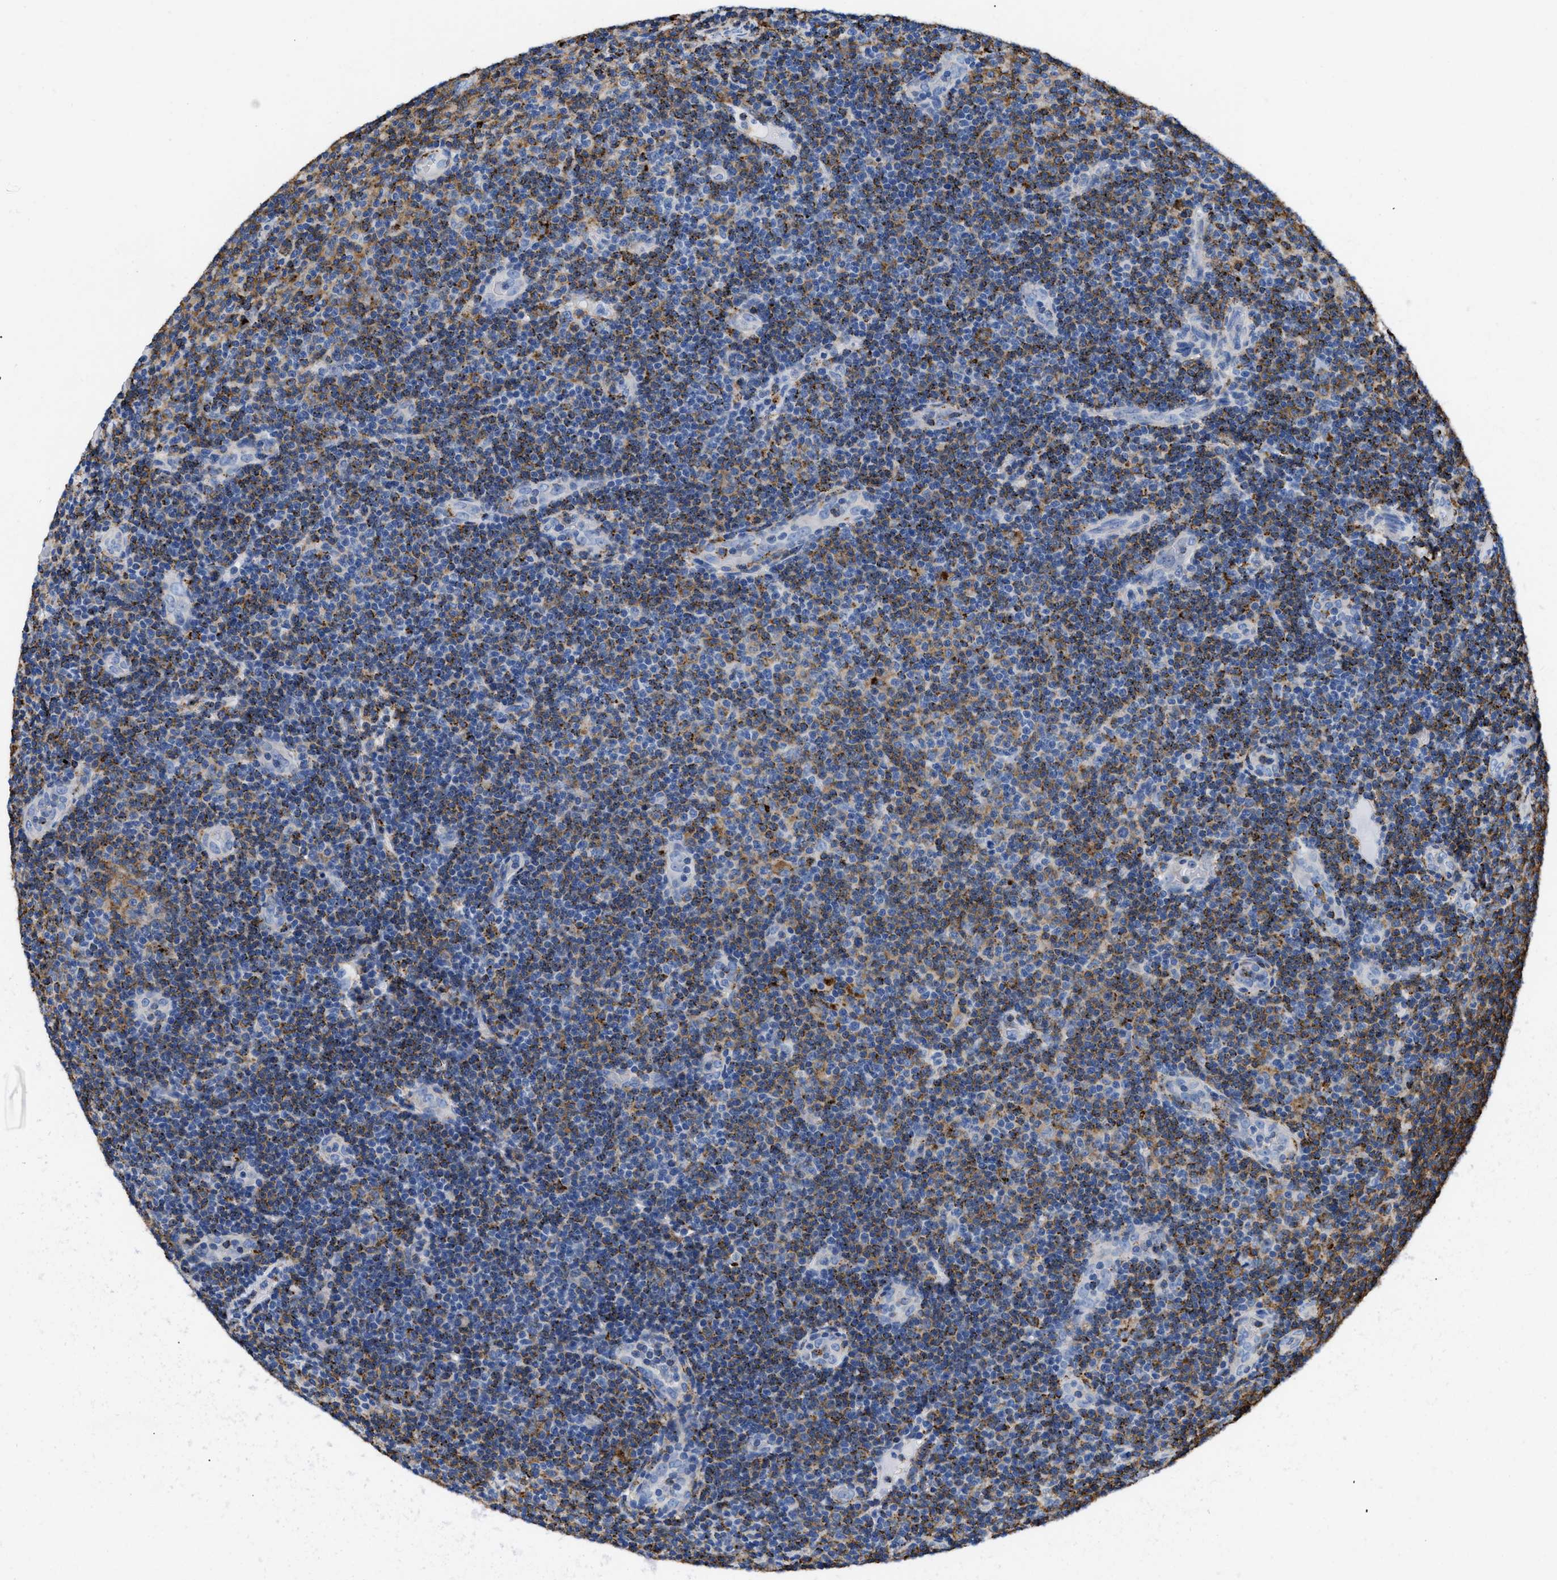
{"staining": {"intensity": "negative", "quantity": "none", "location": "none"}, "tissue": "lymphoma", "cell_type": "Tumor cells", "image_type": "cancer", "snomed": [{"axis": "morphology", "description": "Malignant lymphoma, non-Hodgkin's type, Low grade"}, {"axis": "topography", "description": "Lymph node"}], "caption": "Image shows no significant protein positivity in tumor cells of lymphoma.", "gene": "HLA-DPA1", "patient": {"sex": "male", "age": 83}}